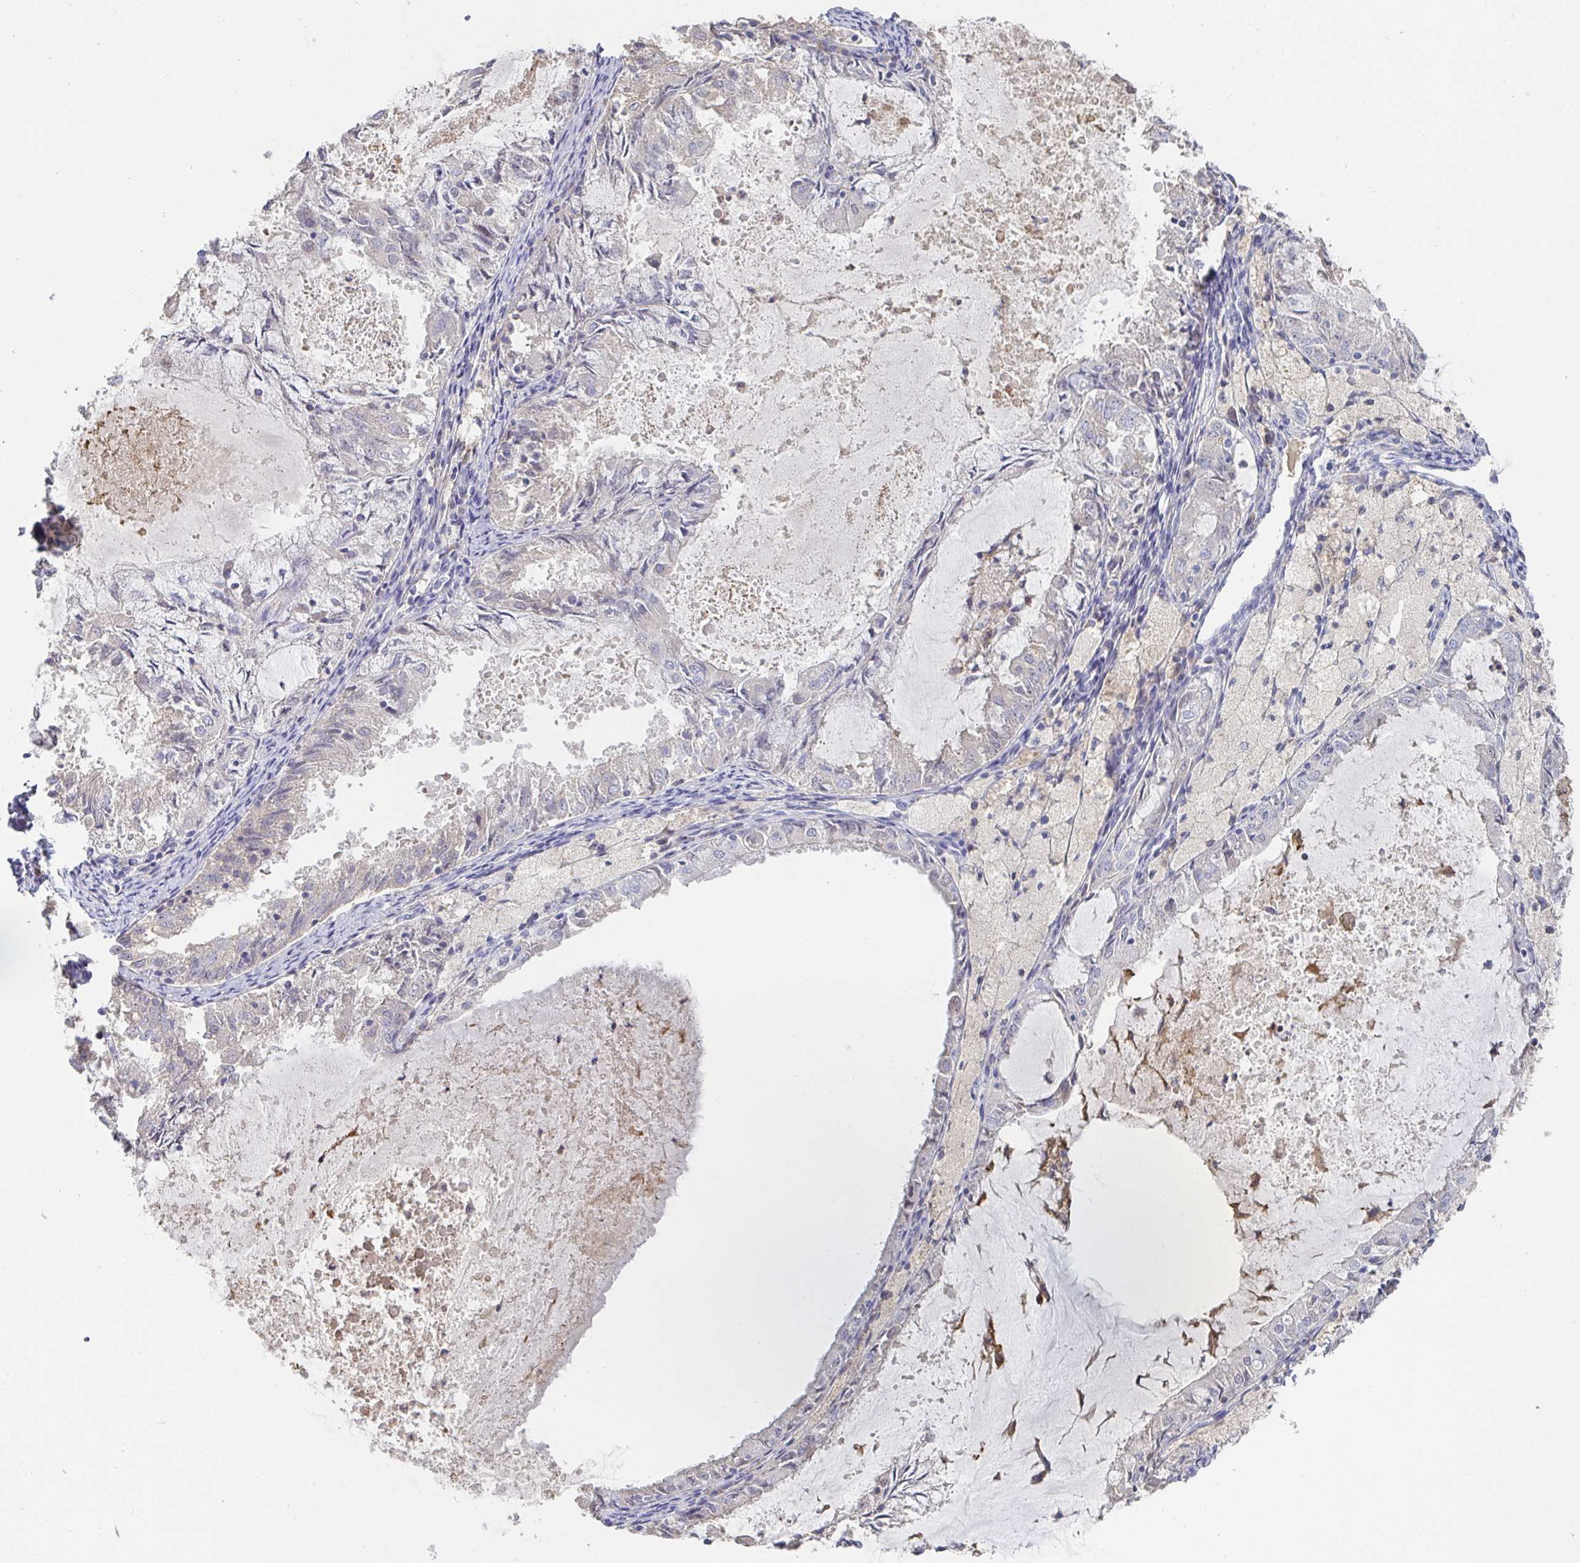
{"staining": {"intensity": "negative", "quantity": "none", "location": "none"}, "tissue": "endometrial cancer", "cell_type": "Tumor cells", "image_type": "cancer", "snomed": [{"axis": "morphology", "description": "Adenocarcinoma, NOS"}, {"axis": "topography", "description": "Endometrium"}], "caption": "An image of endometrial cancer (adenocarcinoma) stained for a protein displays no brown staining in tumor cells.", "gene": "ANO5", "patient": {"sex": "female", "age": 57}}